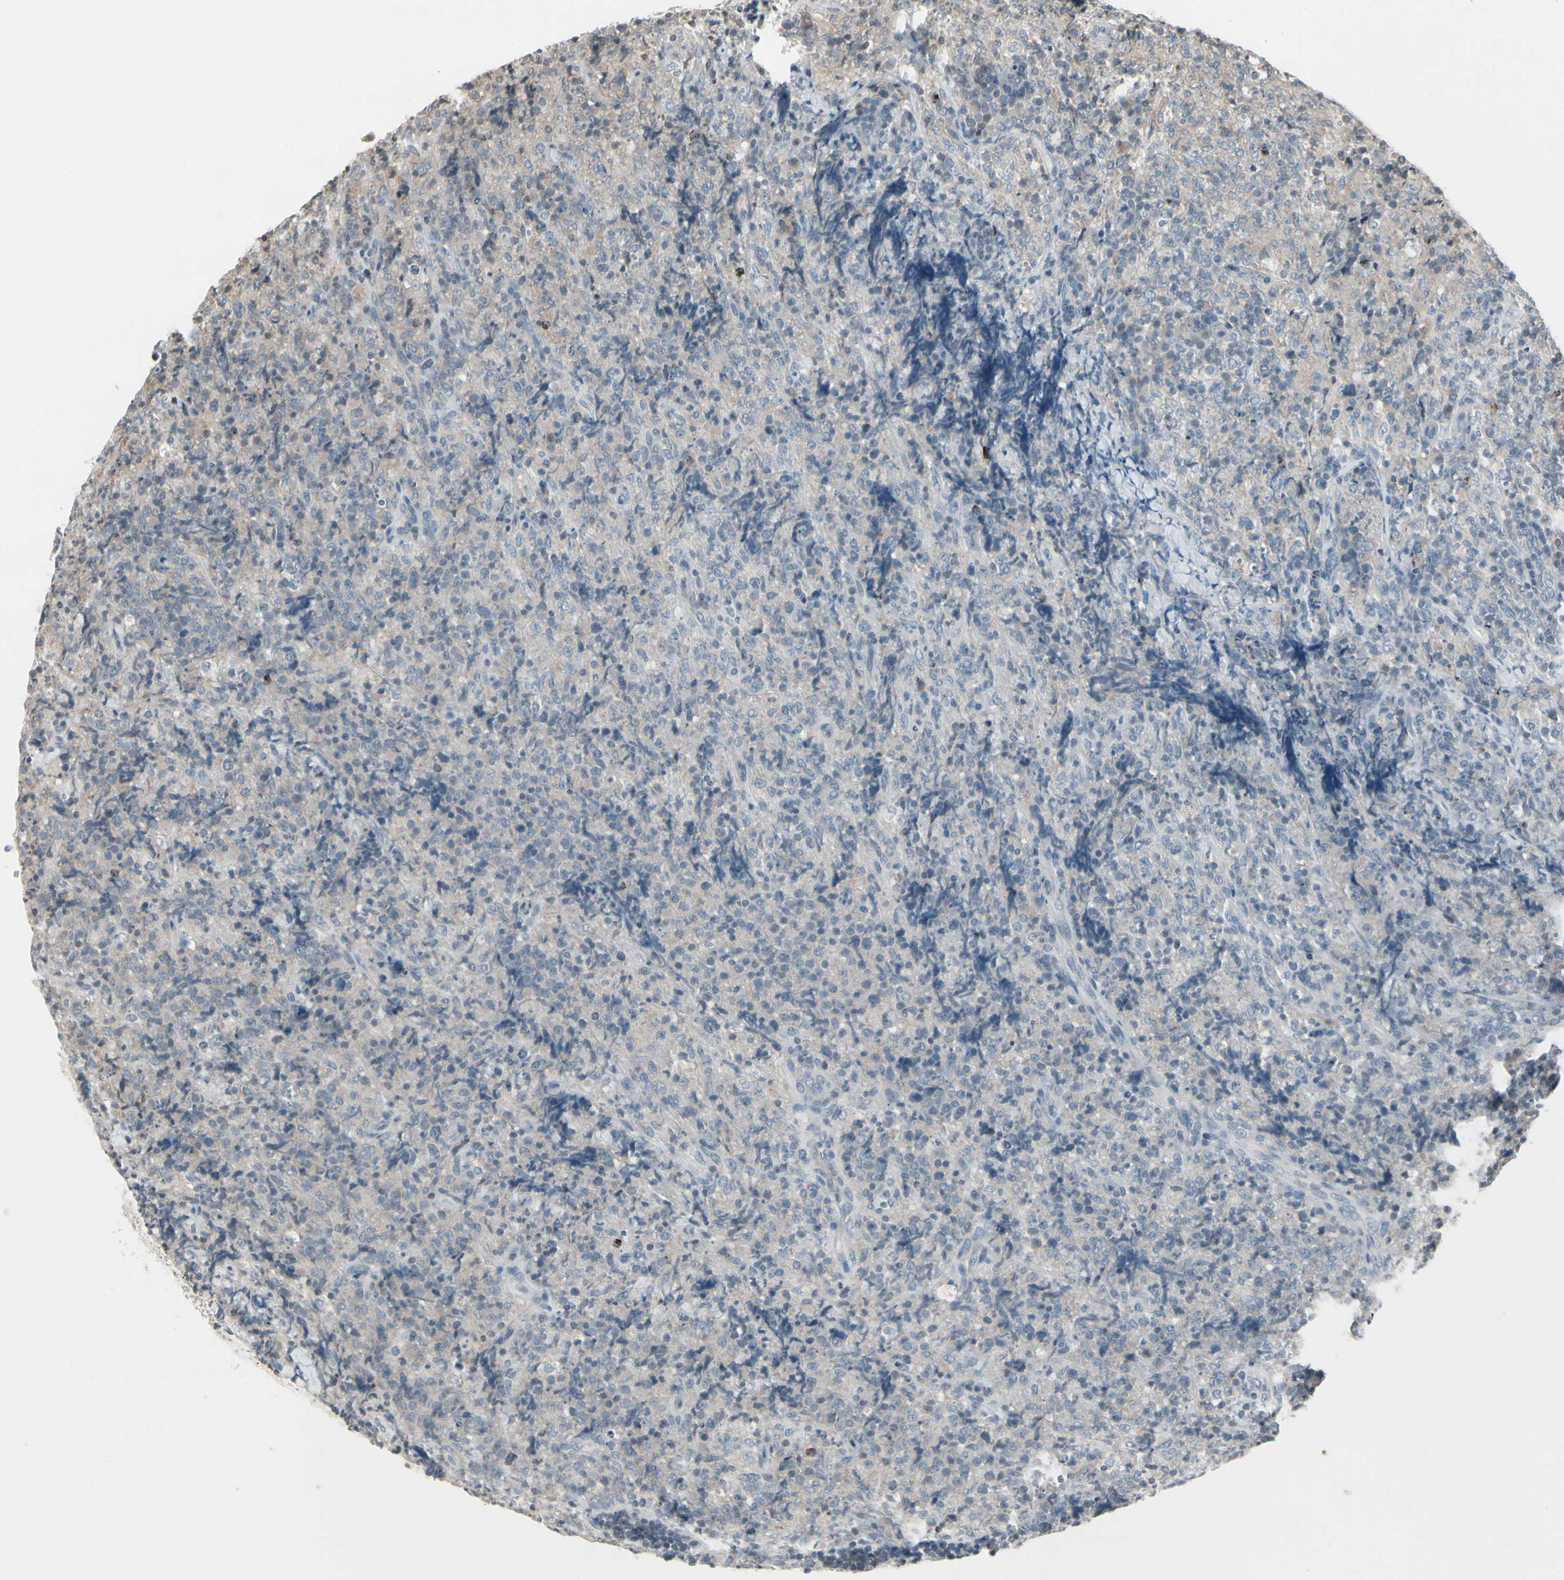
{"staining": {"intensity": "negative", "quantity": "none", "location": "none"}, "tissue": "lymphoma", "cell_type": "Tumor cells", "image_type": "cancer", "snomed": [{"axis": "morphology", "description": "Malignant lymphoma, non-Hodgkin's type, High grade"}, {"axis": "topography", "description": "Tonsil"}], "caption": "Tumor cells are negative for protein expression in human lymphoma.", "gene": "ARG2", "patient": {"sex": "female", "age": 36}}